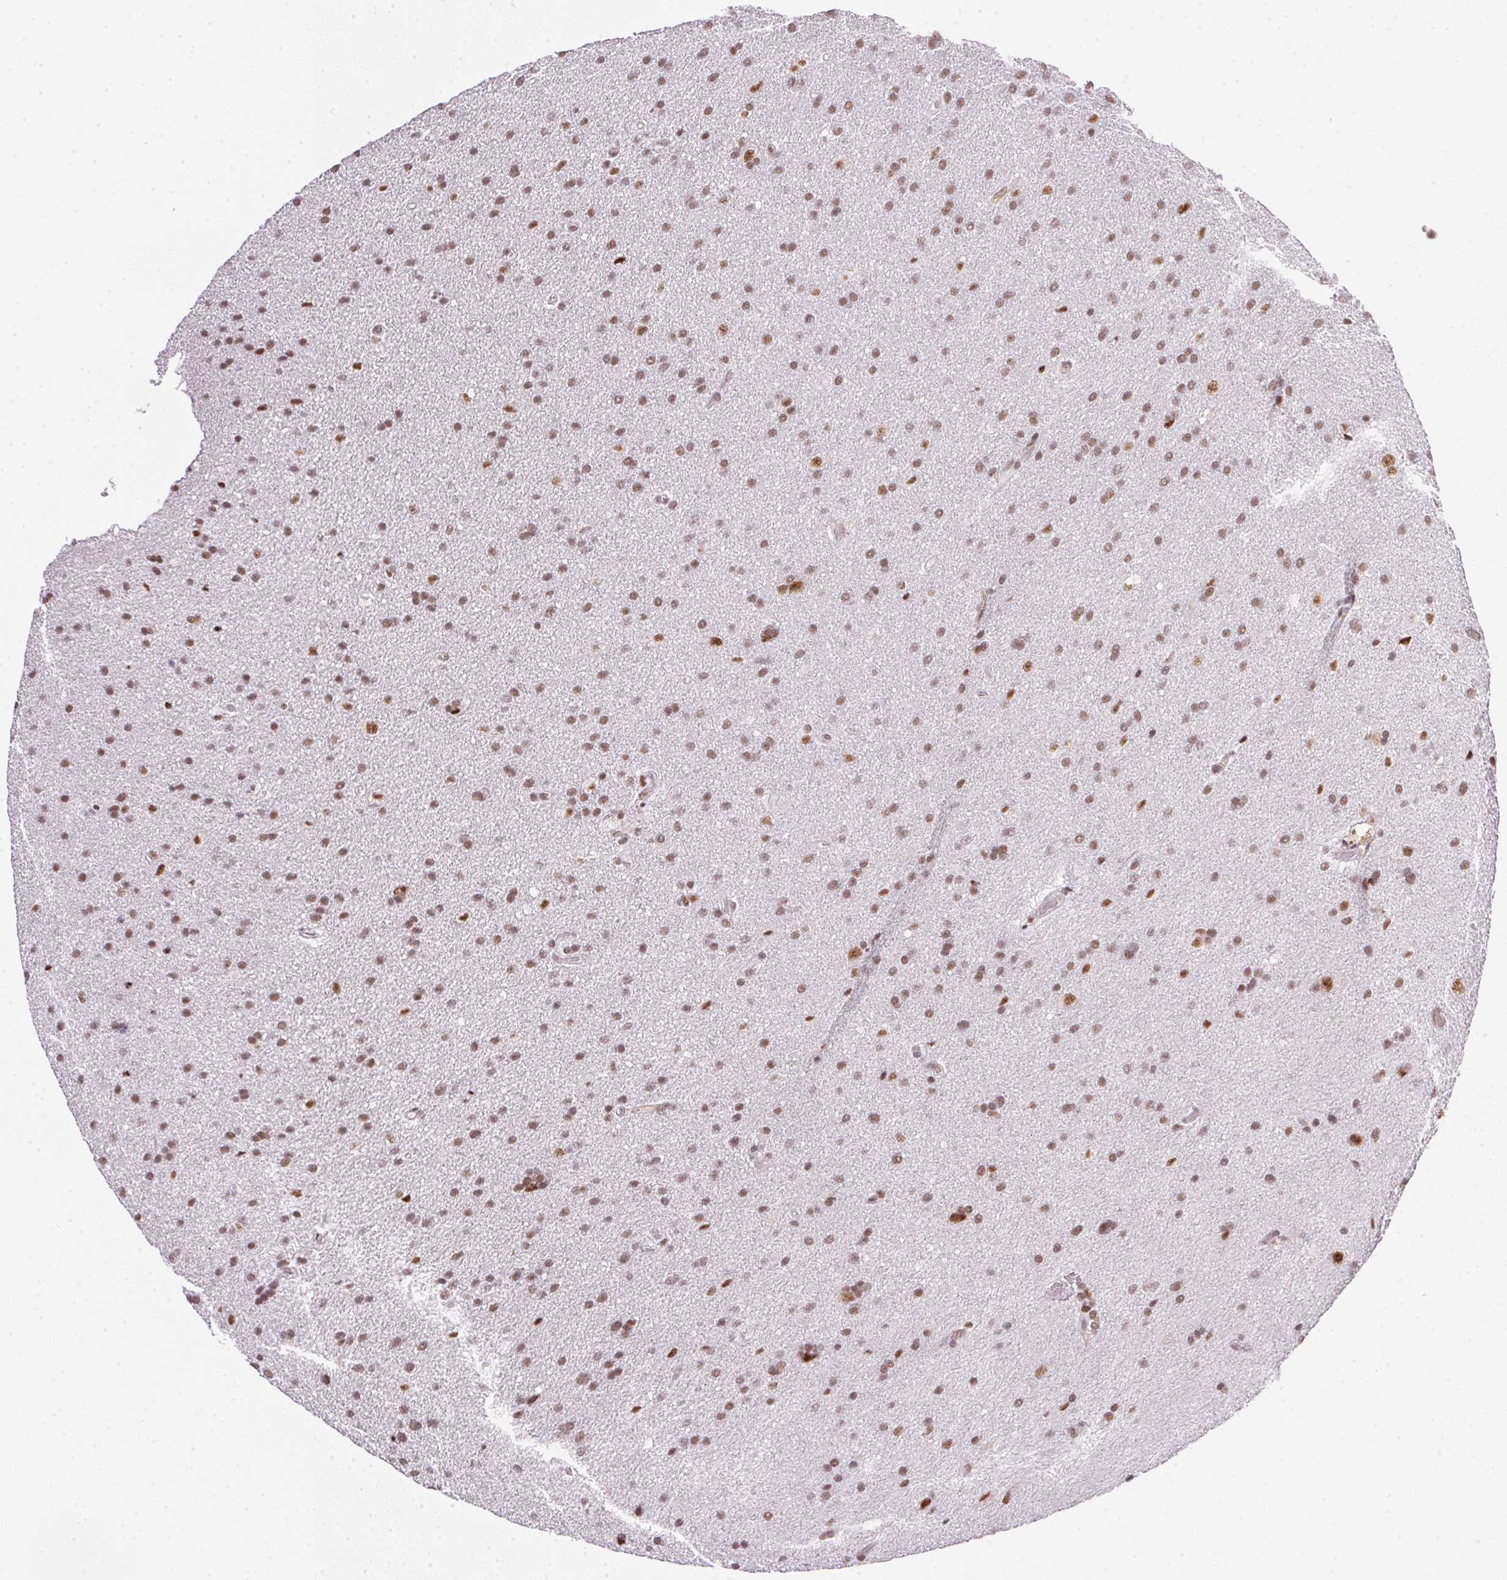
{"staining": {"intensity": "moderate", "quantity": ">75%", "location": "nuclear"}, "tissue": "glioma", "cell_type": "Tumor cells", "image_type": "cancer", "snomed": [{"axis": "morphology", "description": "Glioma, malignant, Low grade"}, {"axis": "topography", "description": "Brain"}], "caption": "Moderate nuclear positivity for a protein is appreciated in about >75% of tumor cells of low-grade glioma (malignant) using IHC.", "gene": "SRSF7", "patient": {"sex": "female", "age": 54}}